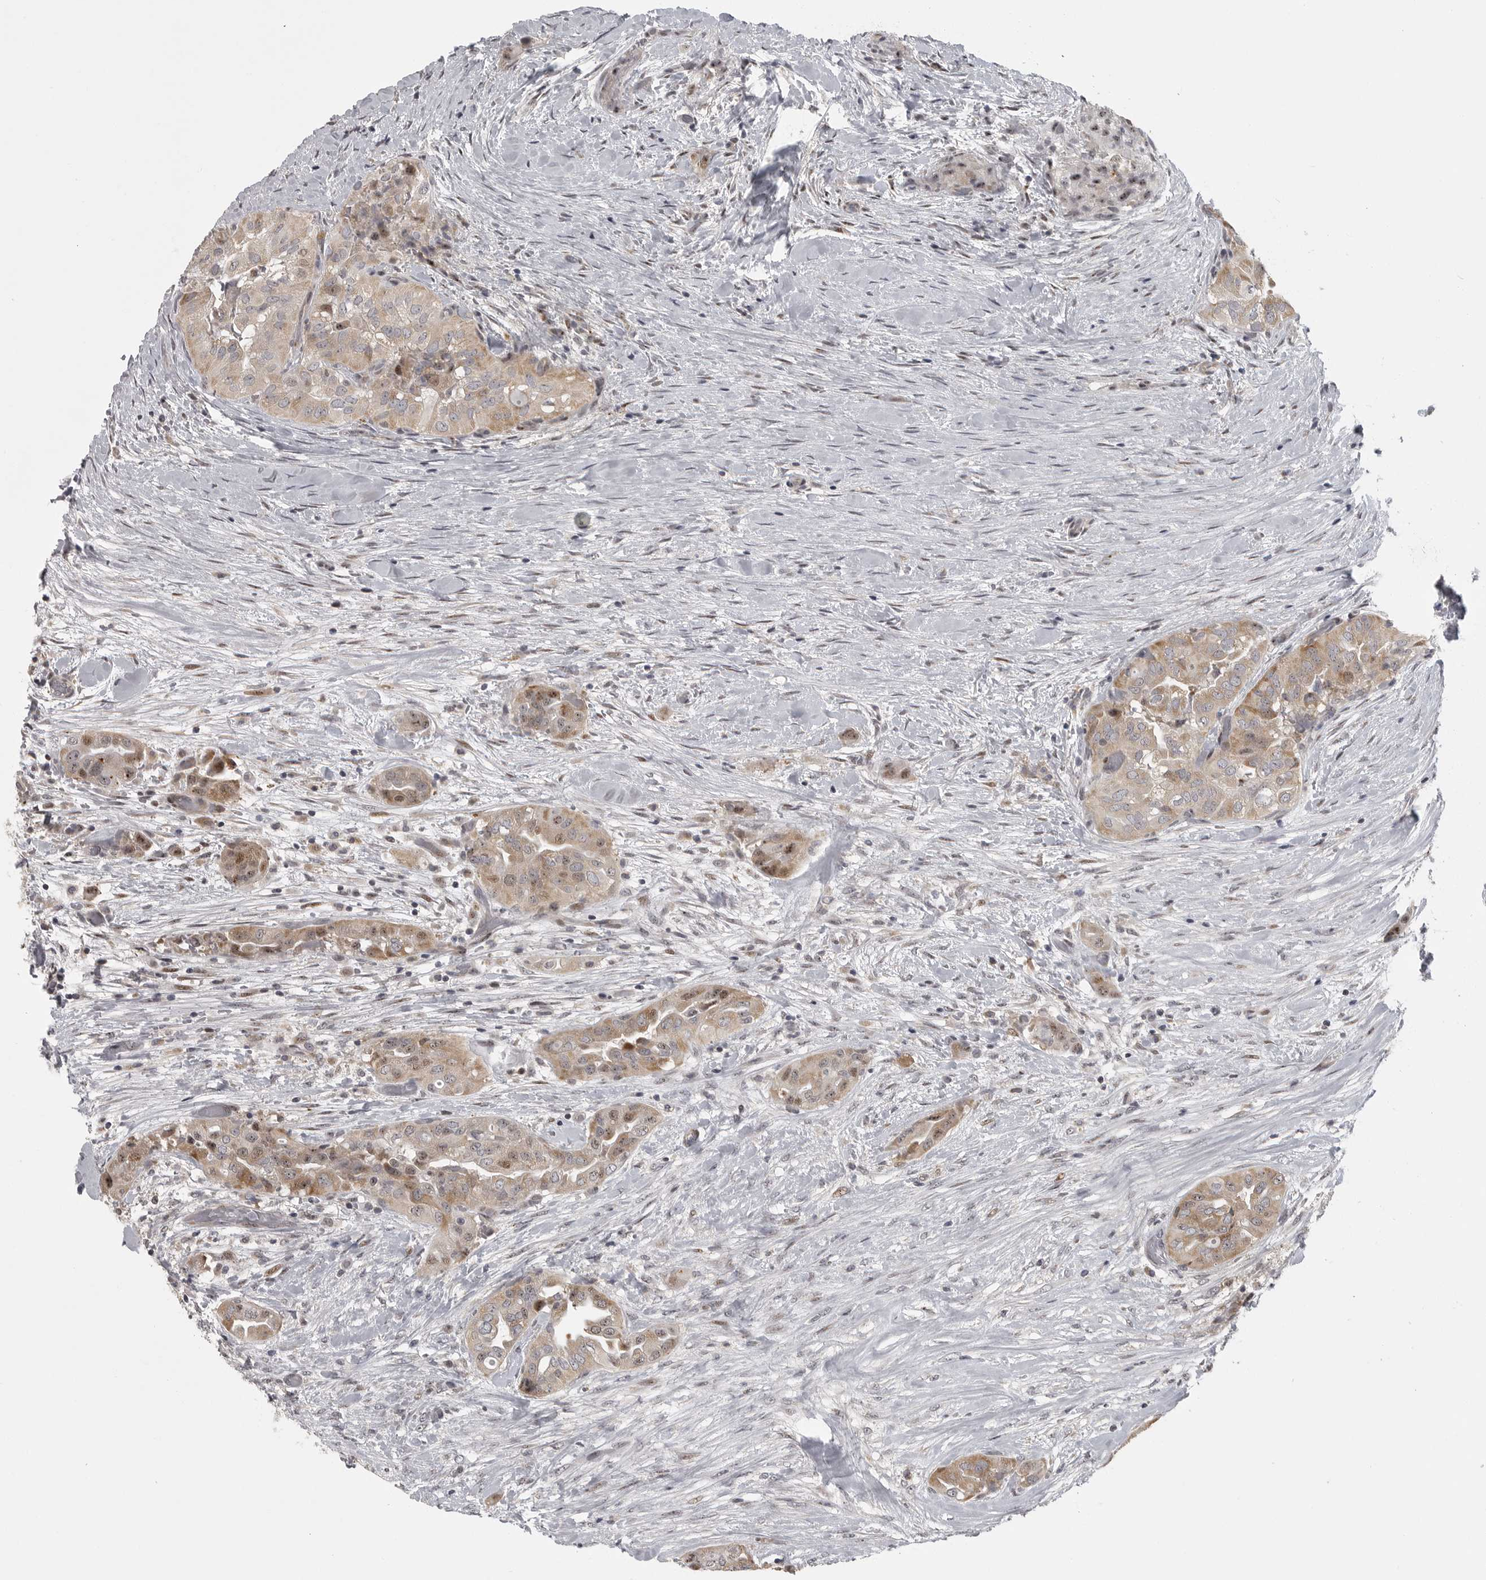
{"staining": {"intensity": "weak", "quantity": ">75%", "location": "cytoplasmic/membranous,nuclear"}, "tissue": "thyroid cancer", "cell_type": "Tumor cells", "image_type": "cancer", "snomed": [{"axis": "morphology", "description": "Papillary adenocarcinoma, NOS"}, {"axis": "topography", "description": "Thyroid gland"}], "caption": "Immunohistochemistry (IHC) (DAB (3,3'-diaminobenzidine)) staining of human thyroid cancer reveals weak cytoplasmic/membranous and nuclear protein positivity in approximately >75% of tumor cells.", "gene": "POLE2", "patient": {"sex": "female", "age": 59}}